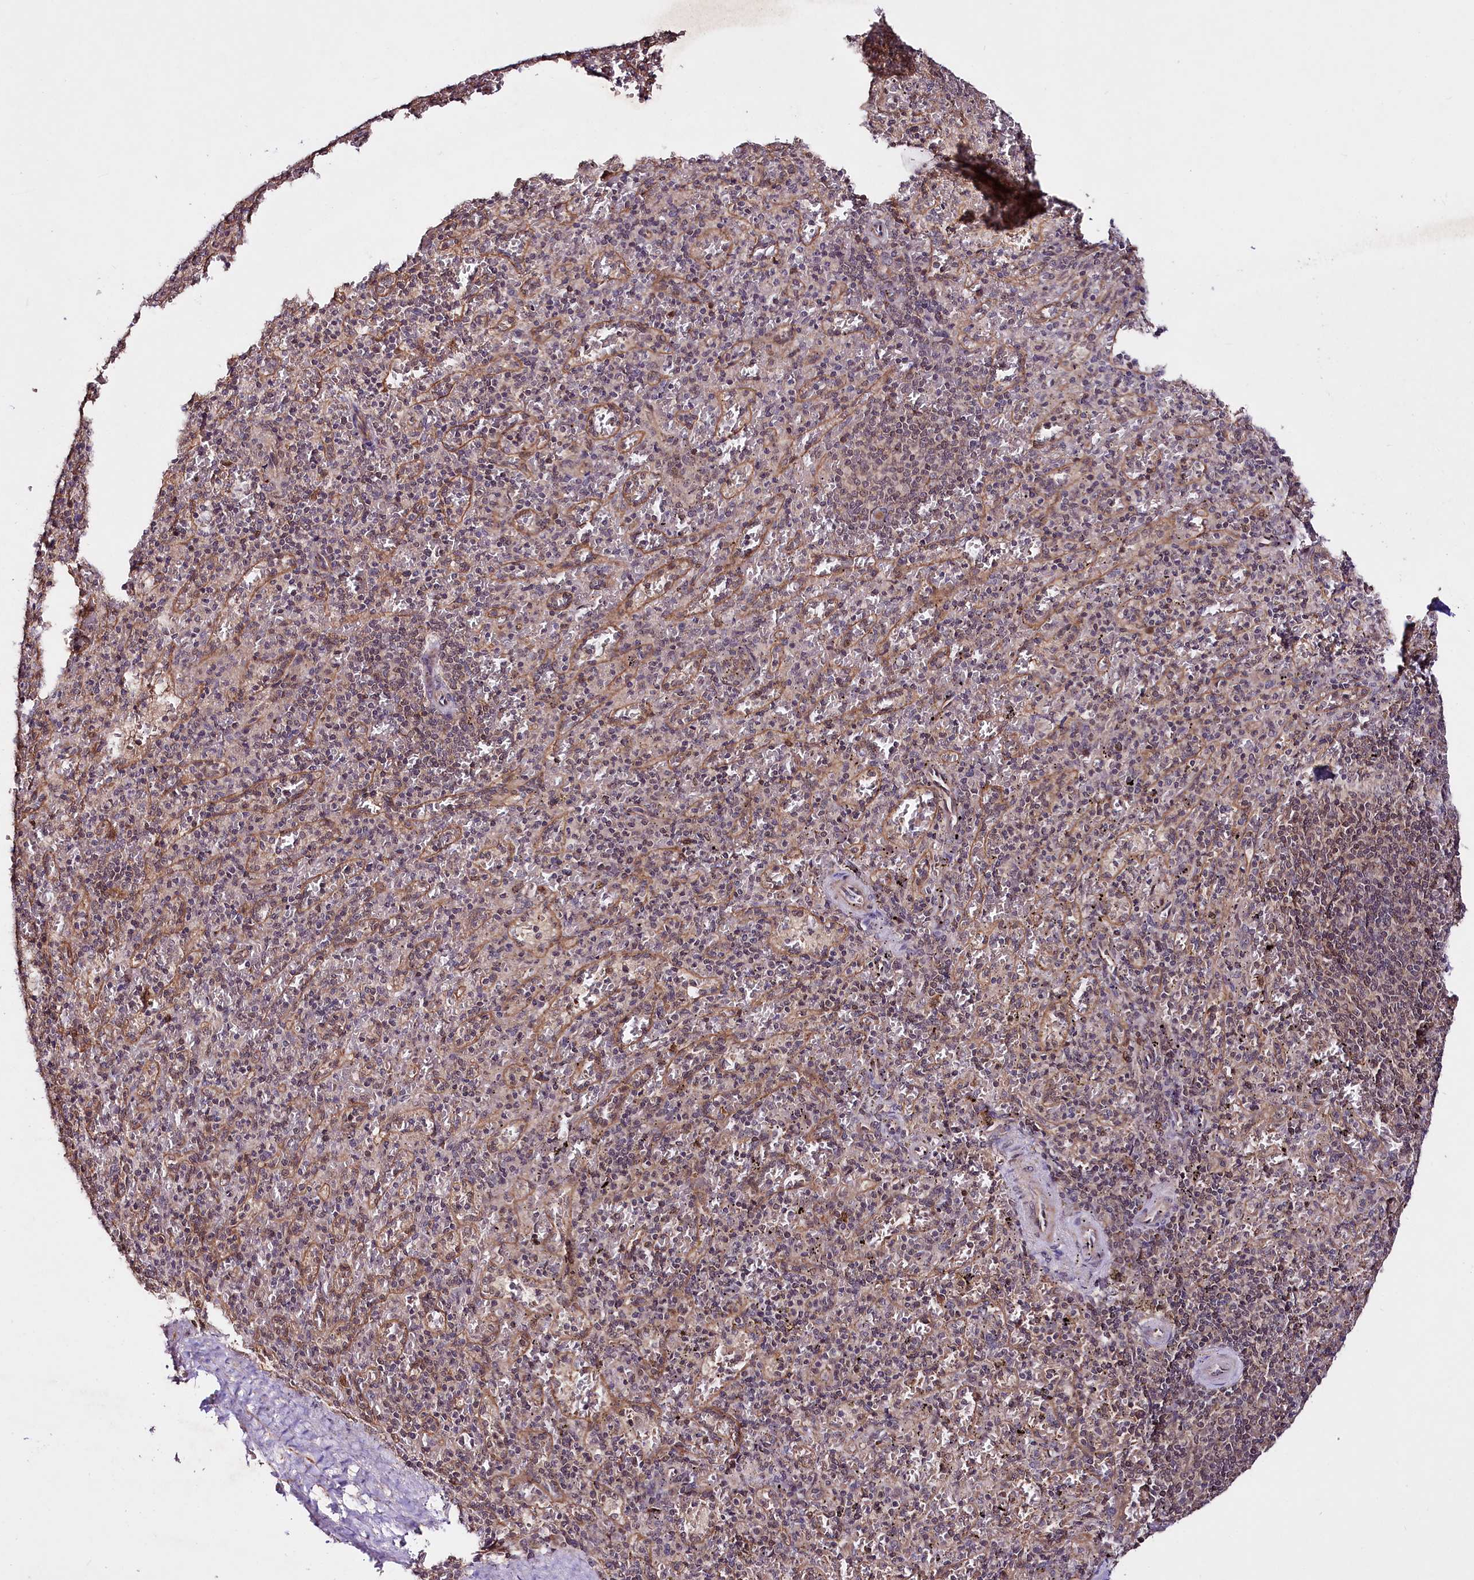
{"staining": {"intensity": "moderate", "quantity": "<25%", "location": "cytoplasmic/membranous"}, "tissue": "spleen", "cell_type": "Cells in red pulp", "image_type": "normal", "snomed": [{"axis": "morphology", "description": "Normal tissue, NOS"}, {"axis": "topography", "description": "Spleen"}], "caption": "IHC micrograph of benign spleen stained for a protein (brown), which demonstrates low levels of moderate cytoplasmic/membranous positivity in about <25% of cells in red pulp.", "gene": "TAFAZZIN", "patient": {"sex": "male", "age": 82}}